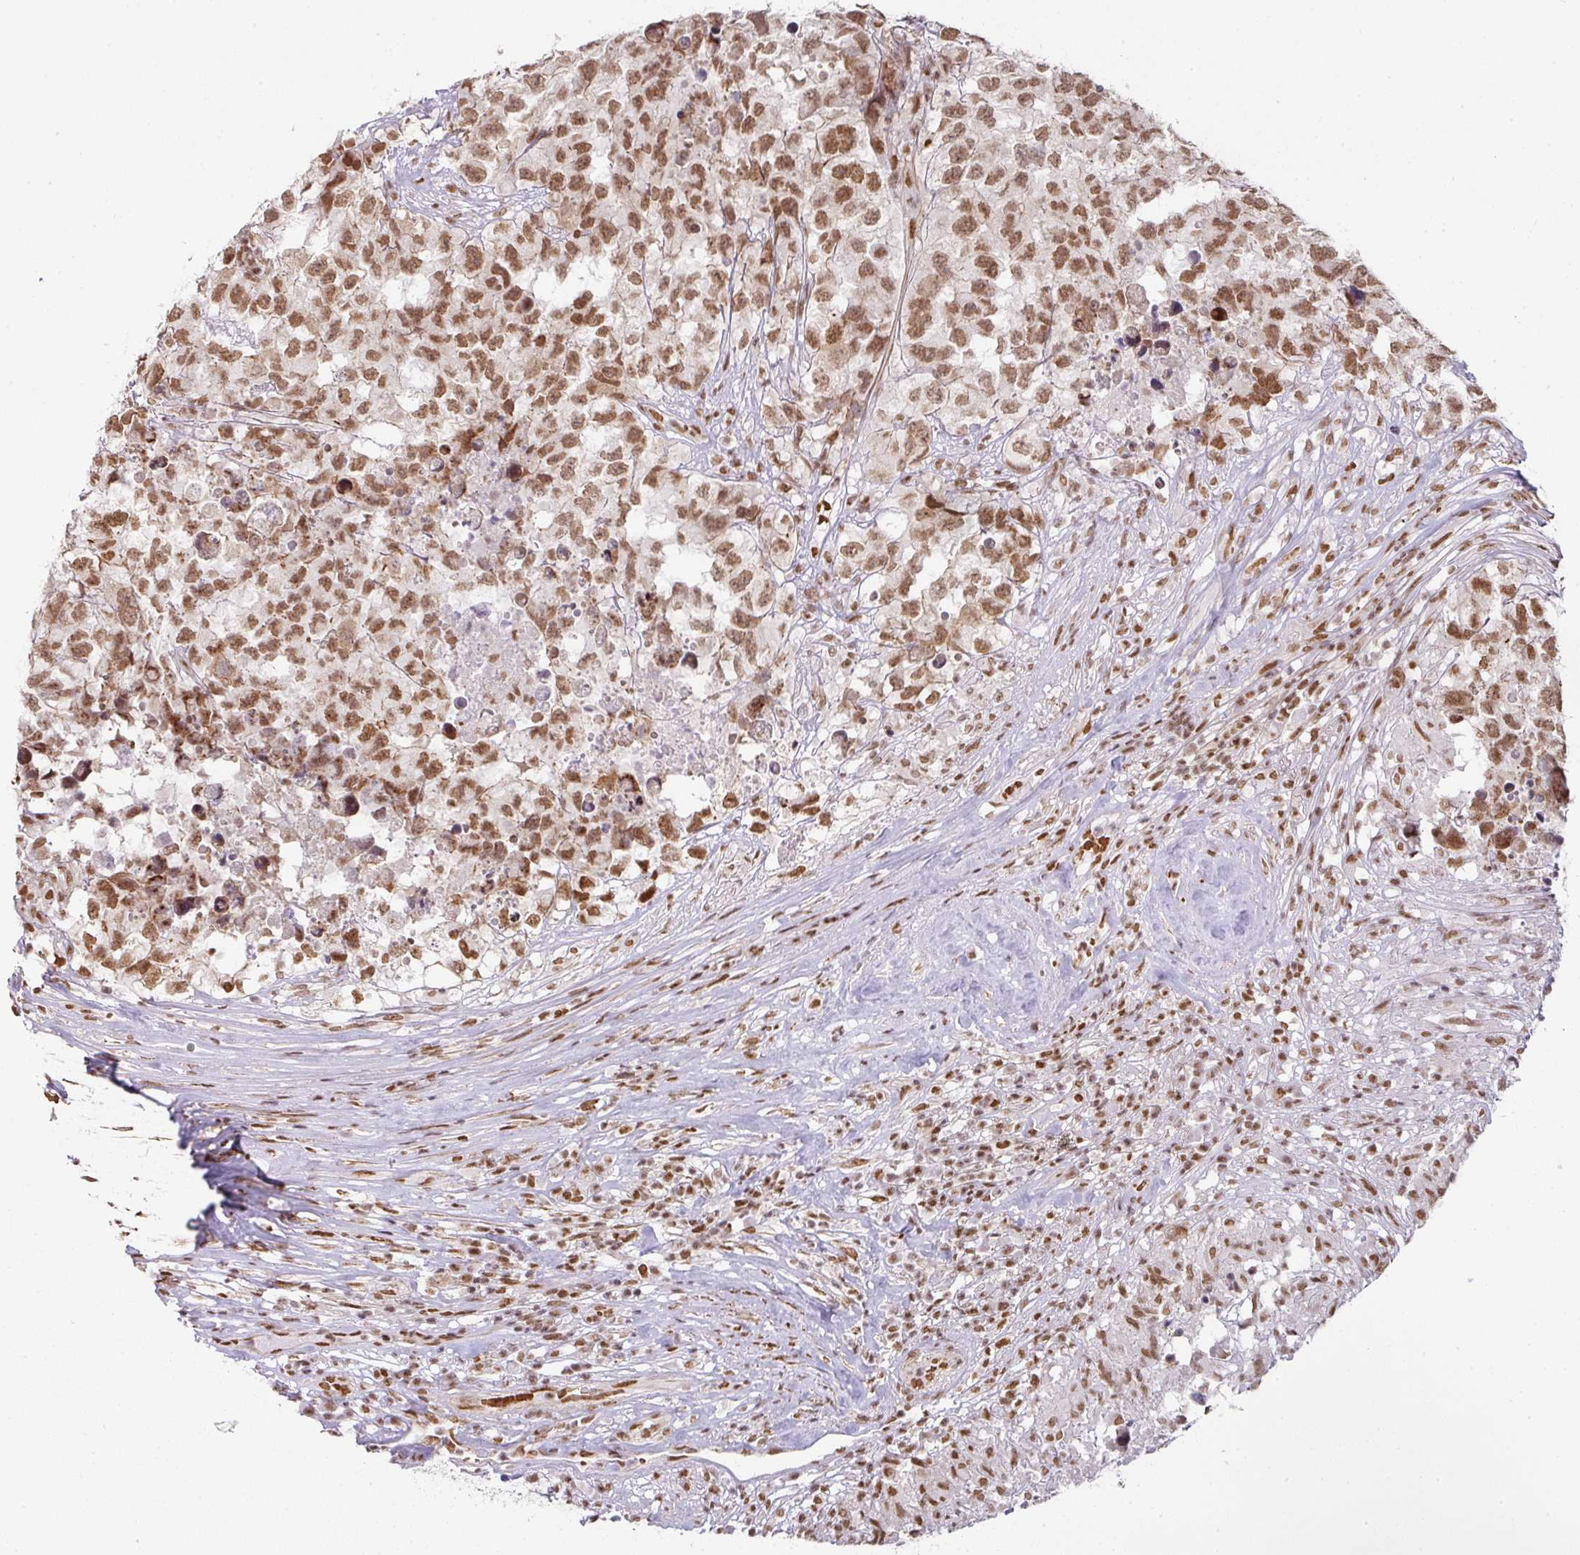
{"staining": {"intensity": "moderate", "quantity": ">75%", "location": "nuclear"}, "tissue": "testis cancer", "cell_type": "Tumor cells", "image_type": "cancer", "snomed": [{"axis": "morphology", "description": "Carcinoma, Embryonal, NOS"}, {"axis": "topography", "description": "Testis"}], "caption": "Immunohistochemical staining of testis cancer demonstrates medium levels of moderate nuclear expression in about >75% of tumor cells.", "gene": "NCOA5", "patient": {"sex": "male", "age": 83}}